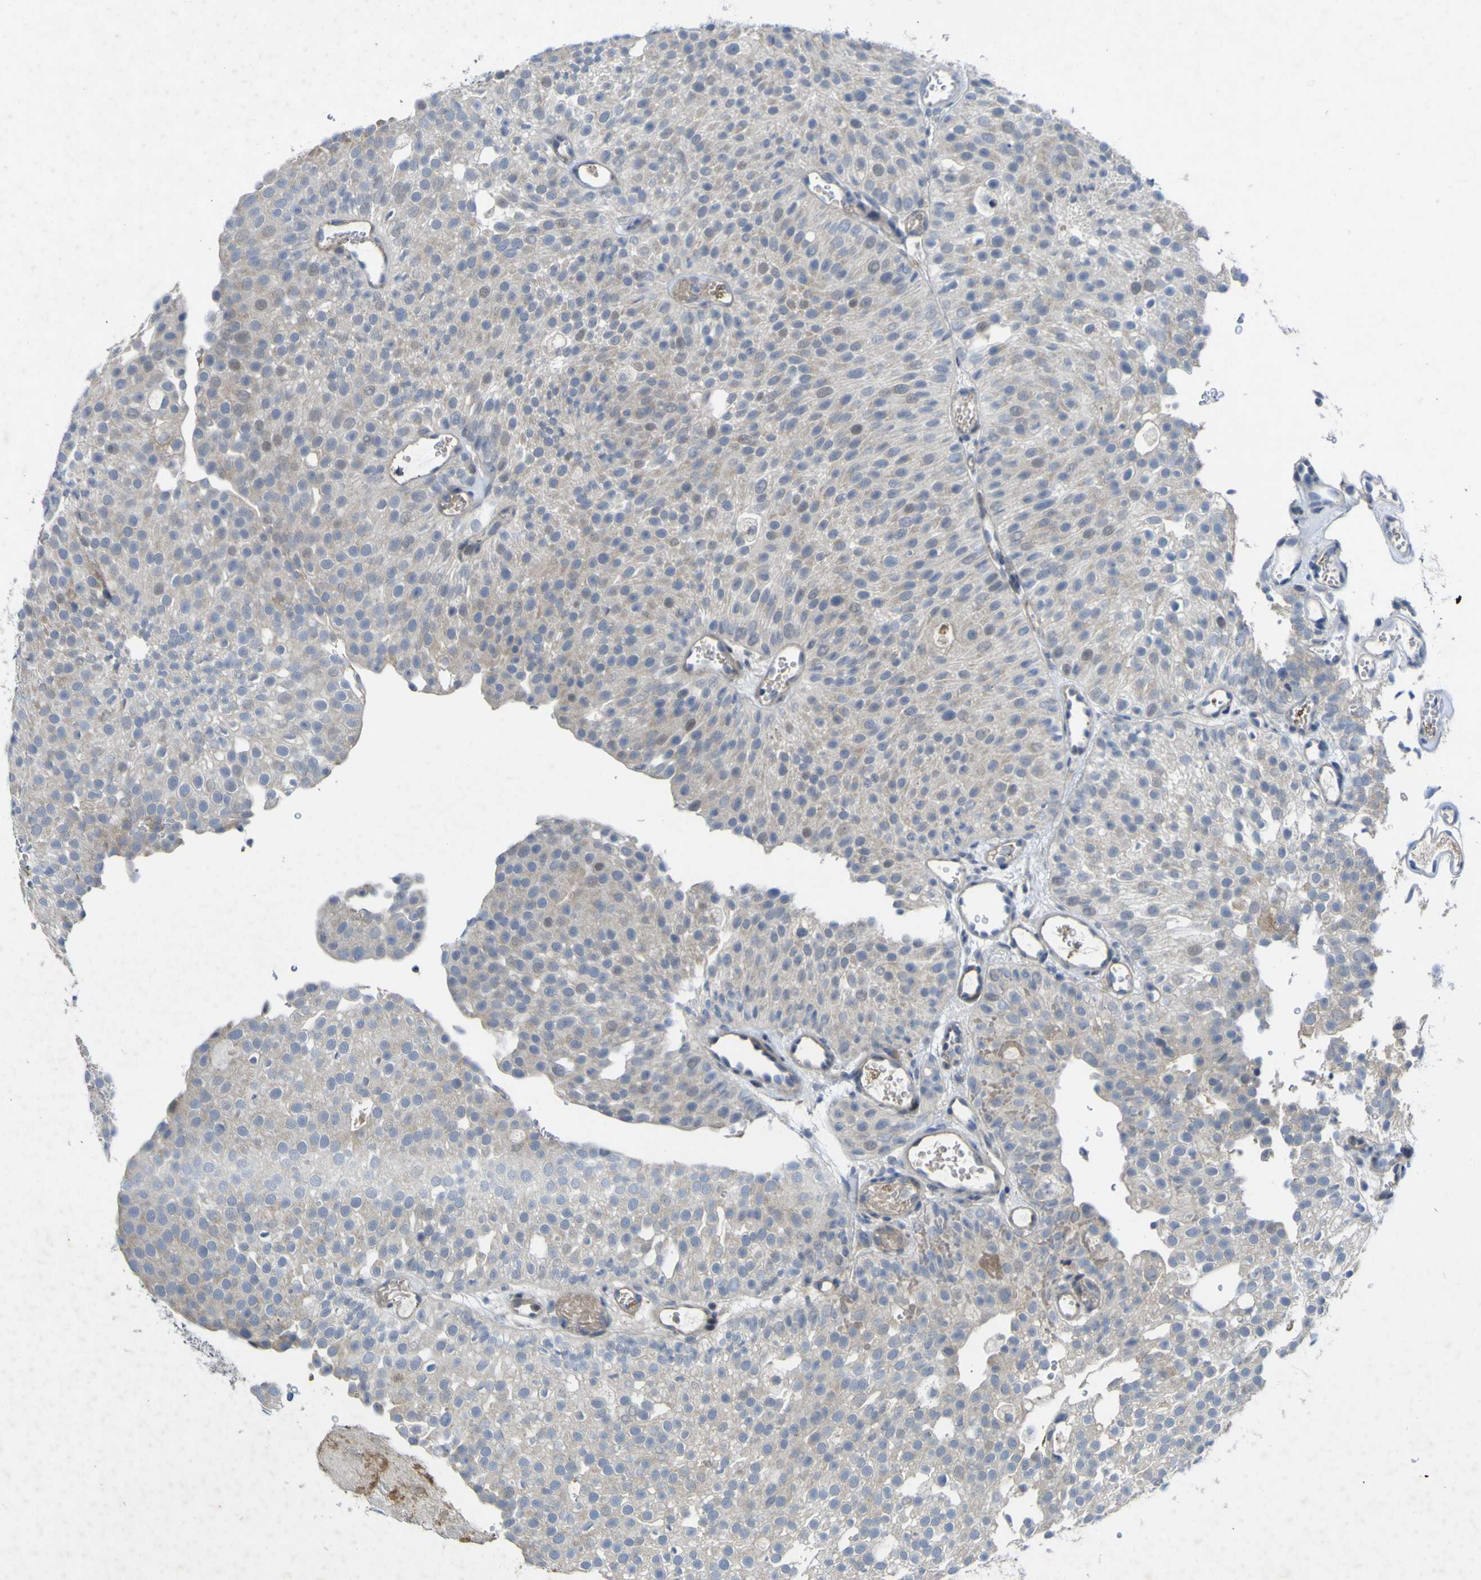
{"staining": {"intensity": "negative", "quantity": "none", "location": "none"}, "tissue": "urothelial cancer", "cell_type": "Tumor cells", "image_type": "cancer", "snomed": [{"axis": "morphology", "description": "Urothelial carcinoma, Low grade"}, {"axis": "topography", "description": "Urinary bladder"}], "caption": "Human urothelial cancer stained for a protein using IHC displays no expression in tumor cells.", "gene": "NAV1", "patient": {"sex": "male", "age": 78}}